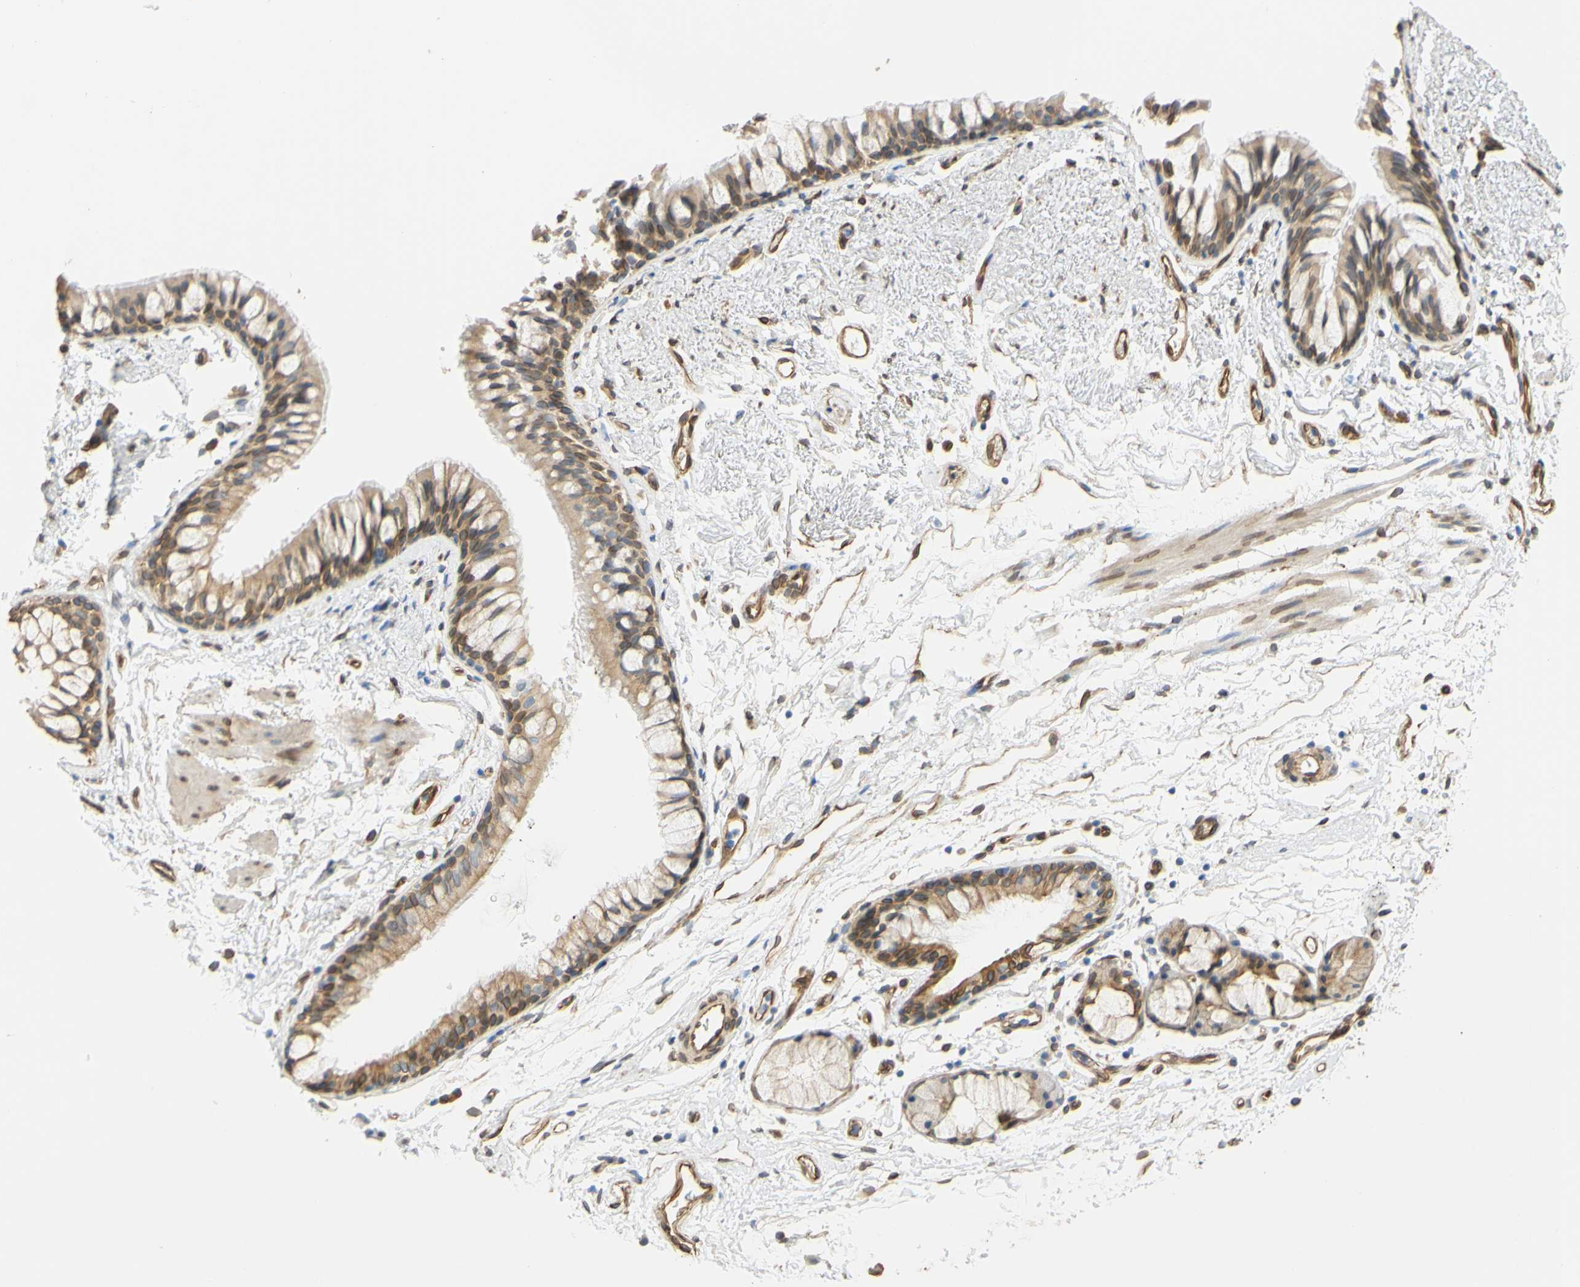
{"staining": {"intensity": "negative", "quantity": "none", "location": "none"}, "tissue": "adipose tissue", "cell_type": "Adipocytes", "image_type": "normal", "snomed": [{"axis": "morphology", "description": "Normal tissue, NOS"}, {"axis": "topography", "description": "Bronchus"}], "caption": "This micrograph is of normal adipose tissue stained with immunohistochemistry to label a protein in brown with the nuclei are counter-stained blue. There is no positivity in adipocytes.", "gene": "ENDOD1", "patient": {"sex": "female", "age": 73}}